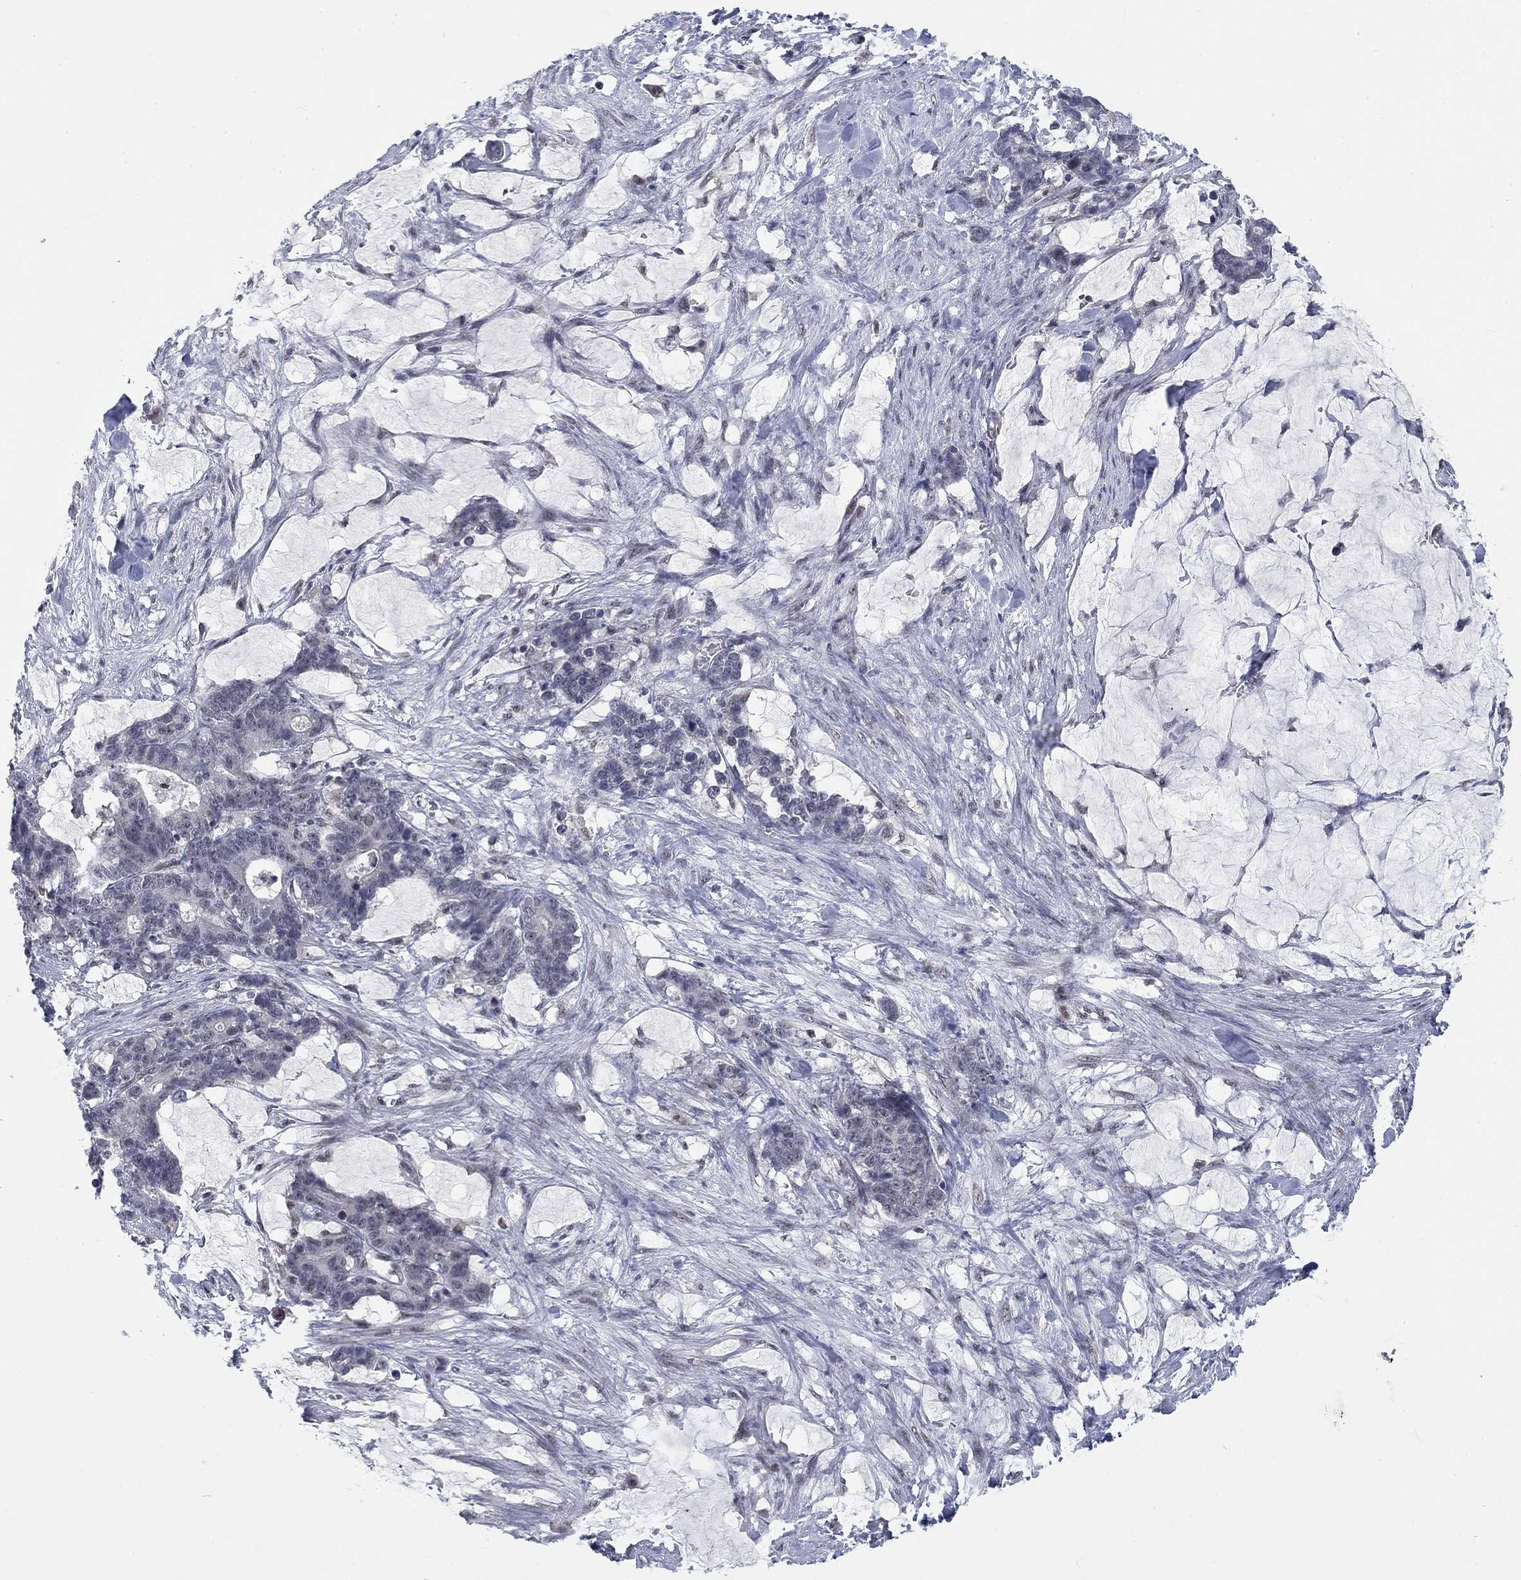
{"staining": {"intensity": "negative", "quantity": "none", "location": "none"}, "tissue": "stomach cancer", "cell_type": "Tumor cells", "image_type": "cancer", "snomed": [{"axis": "morphology", "description": "Normal tissue, NOS"}, {"axis": "morphology", "description": "Adenocarcinoma, NOS"}, {"axis": "topography", "description": "Stomach"}], "caption": "Human stomach cancer (adenocarcinoma) stained for a protein using immunohistochemistry reveals no positivity in tumor cells.", "gene": "FYTTD1", "patient": {"sex": "female", "age": 64}}